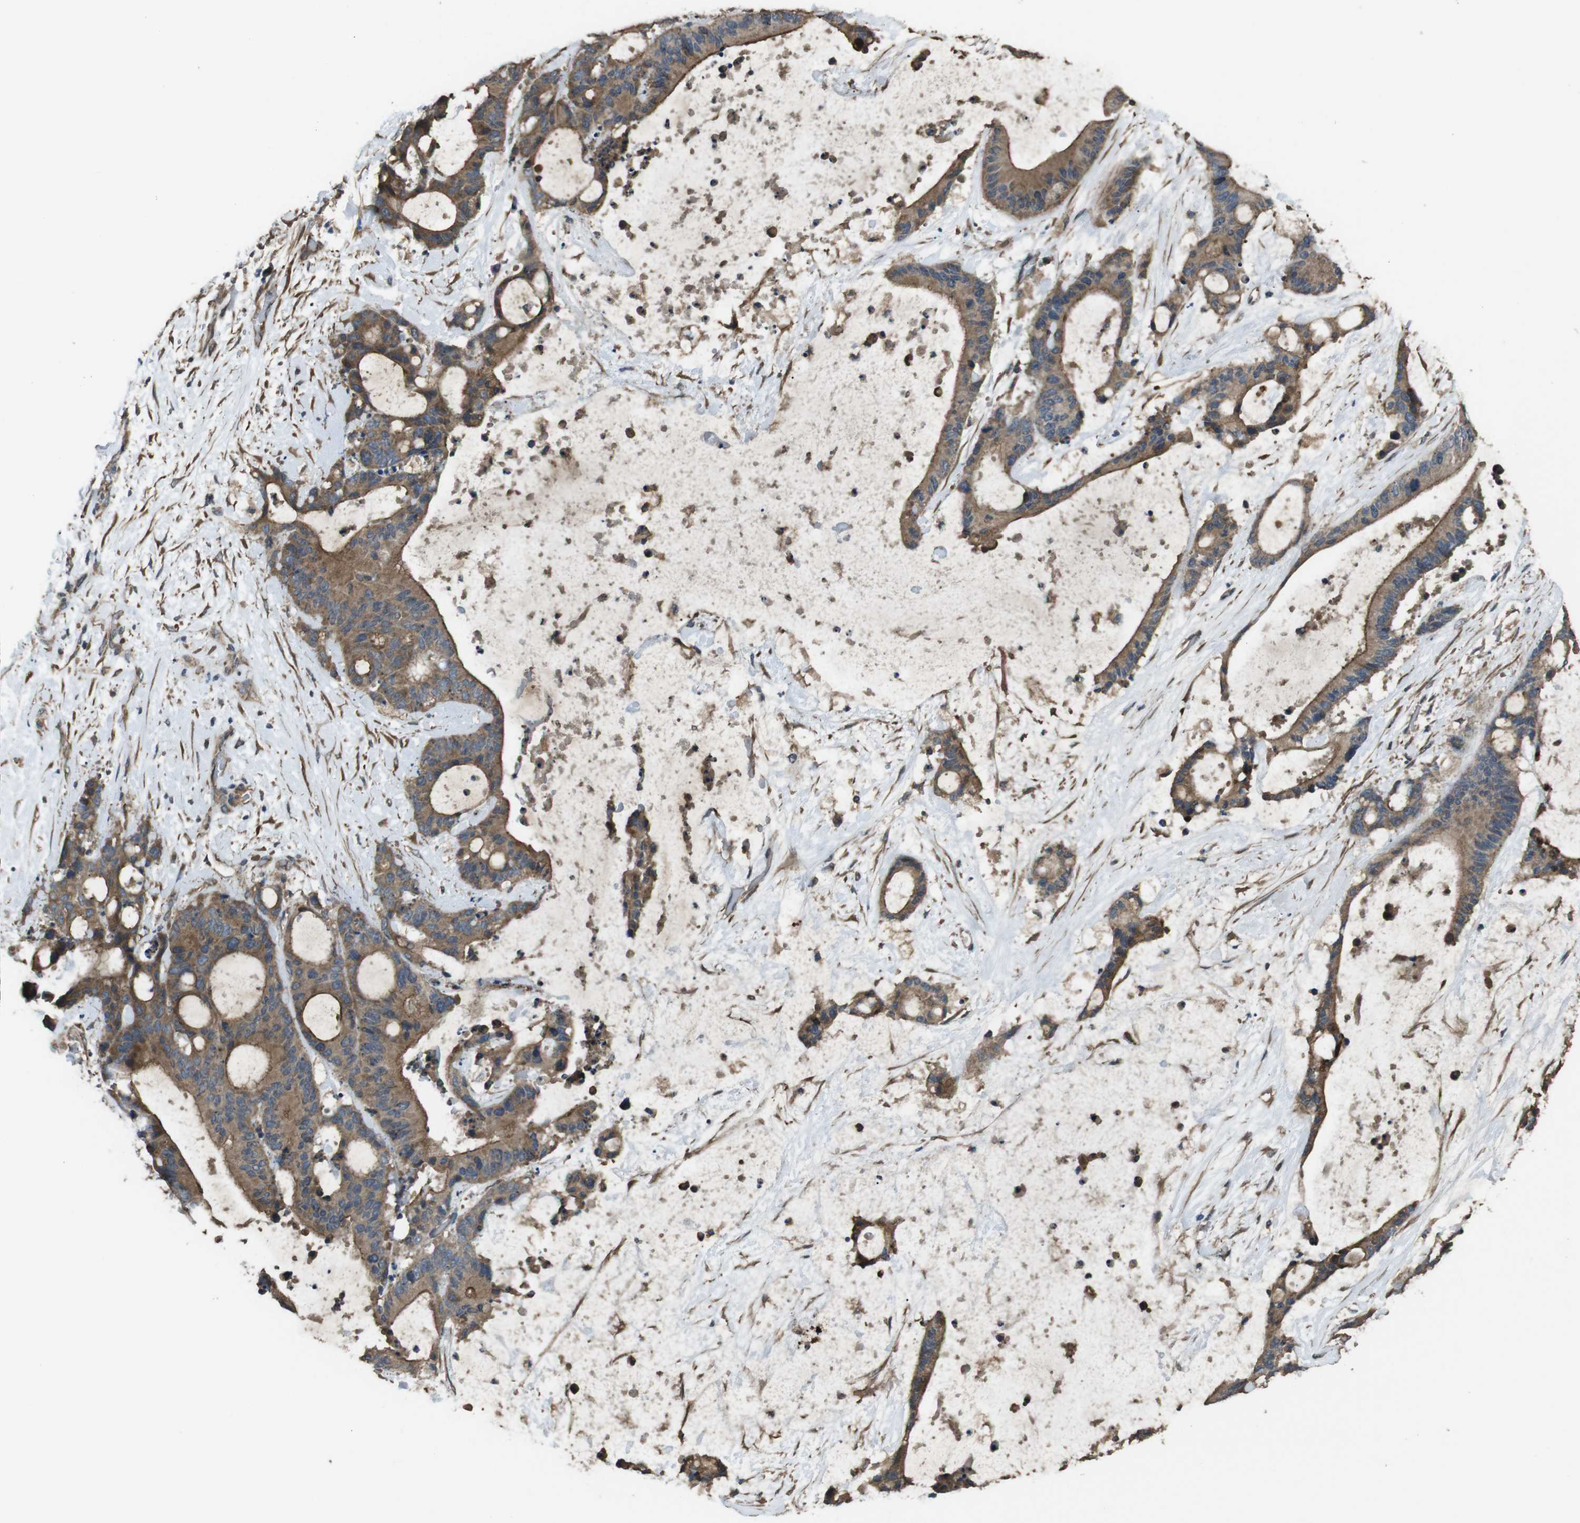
{"staining": {"intensity": "moderate", "quantity": ">75%", "location": "cytoplasmic/membranous"}, "tissue": "liver cancer", "cell_type": "Tumor cells", "image_type": "cancer", "snomed": [{"axis": "morphology", "description": "Cholangiocarcinoma"}, {"axis": "topography", "description": "Liver"}], "caption": "This image displays liver cancer stained with immunohistochemistry to label a protein in brown. The cytoplasmic/membranous of tumor cells show moderate positivity for the protein. Nuclei are counter-stained blue.", "gene": "FUT2", "patient": {"sex": "female", "age": 73}}